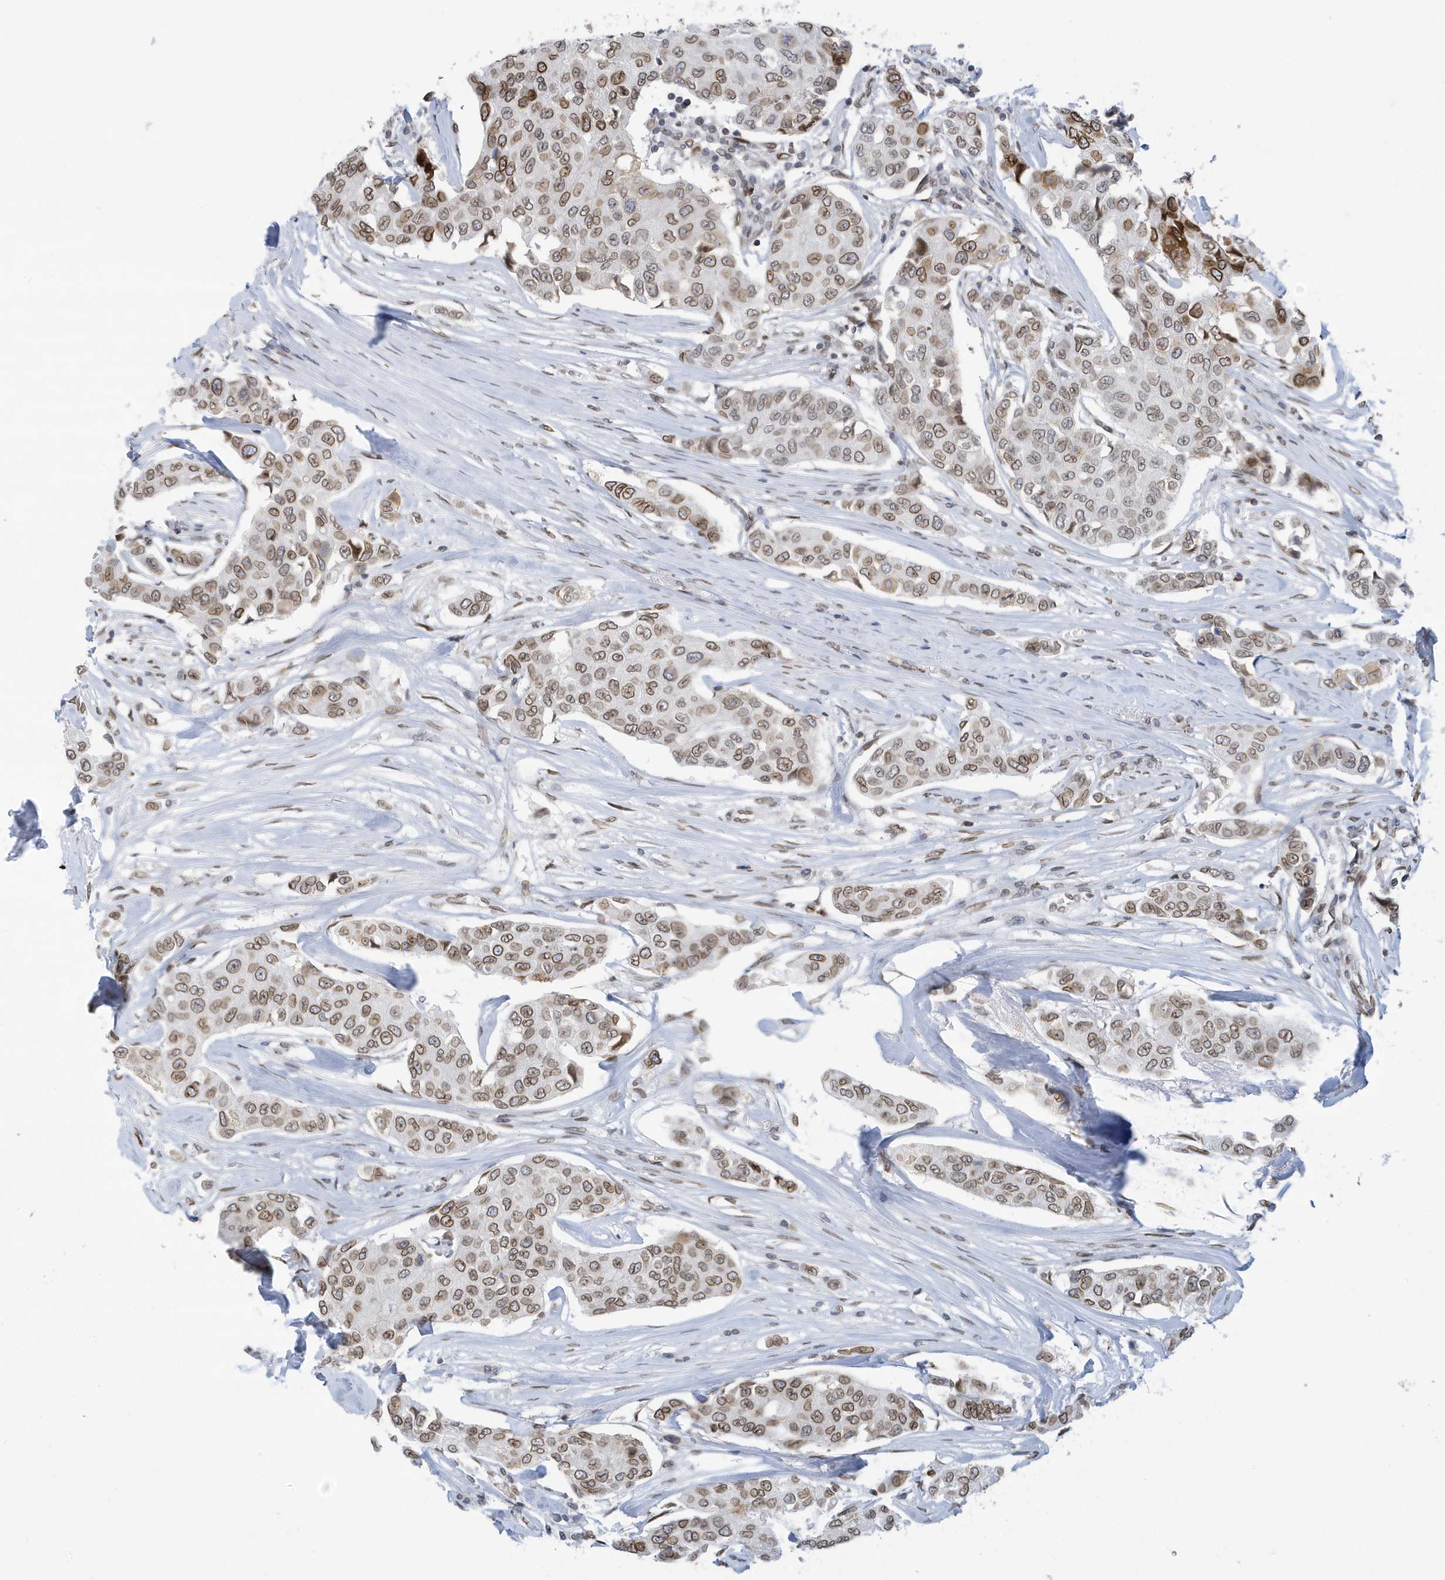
{"staining": {"intensity": "moderate", "quantity": ">75%", "location": "cytoplasmic/membranous,nuclear"}, "tissue": "breast cancer", "cell_type": "Tumor cells", "image_type": "cancer", "snomed": [{"axis": "morphology", "description": "Duct carcinoma"}, {"axis": "topography", "description": "Breast"}], "caption": "Immunohistochemical staining of breast intraductal carcinoma shows medium levels of moderate cytoplasmic/membranous and nuclear expression in approximately >75% of tumor cells.", "gene": "PCYT1A", "patient": {"sex": "female", "age": 80}}